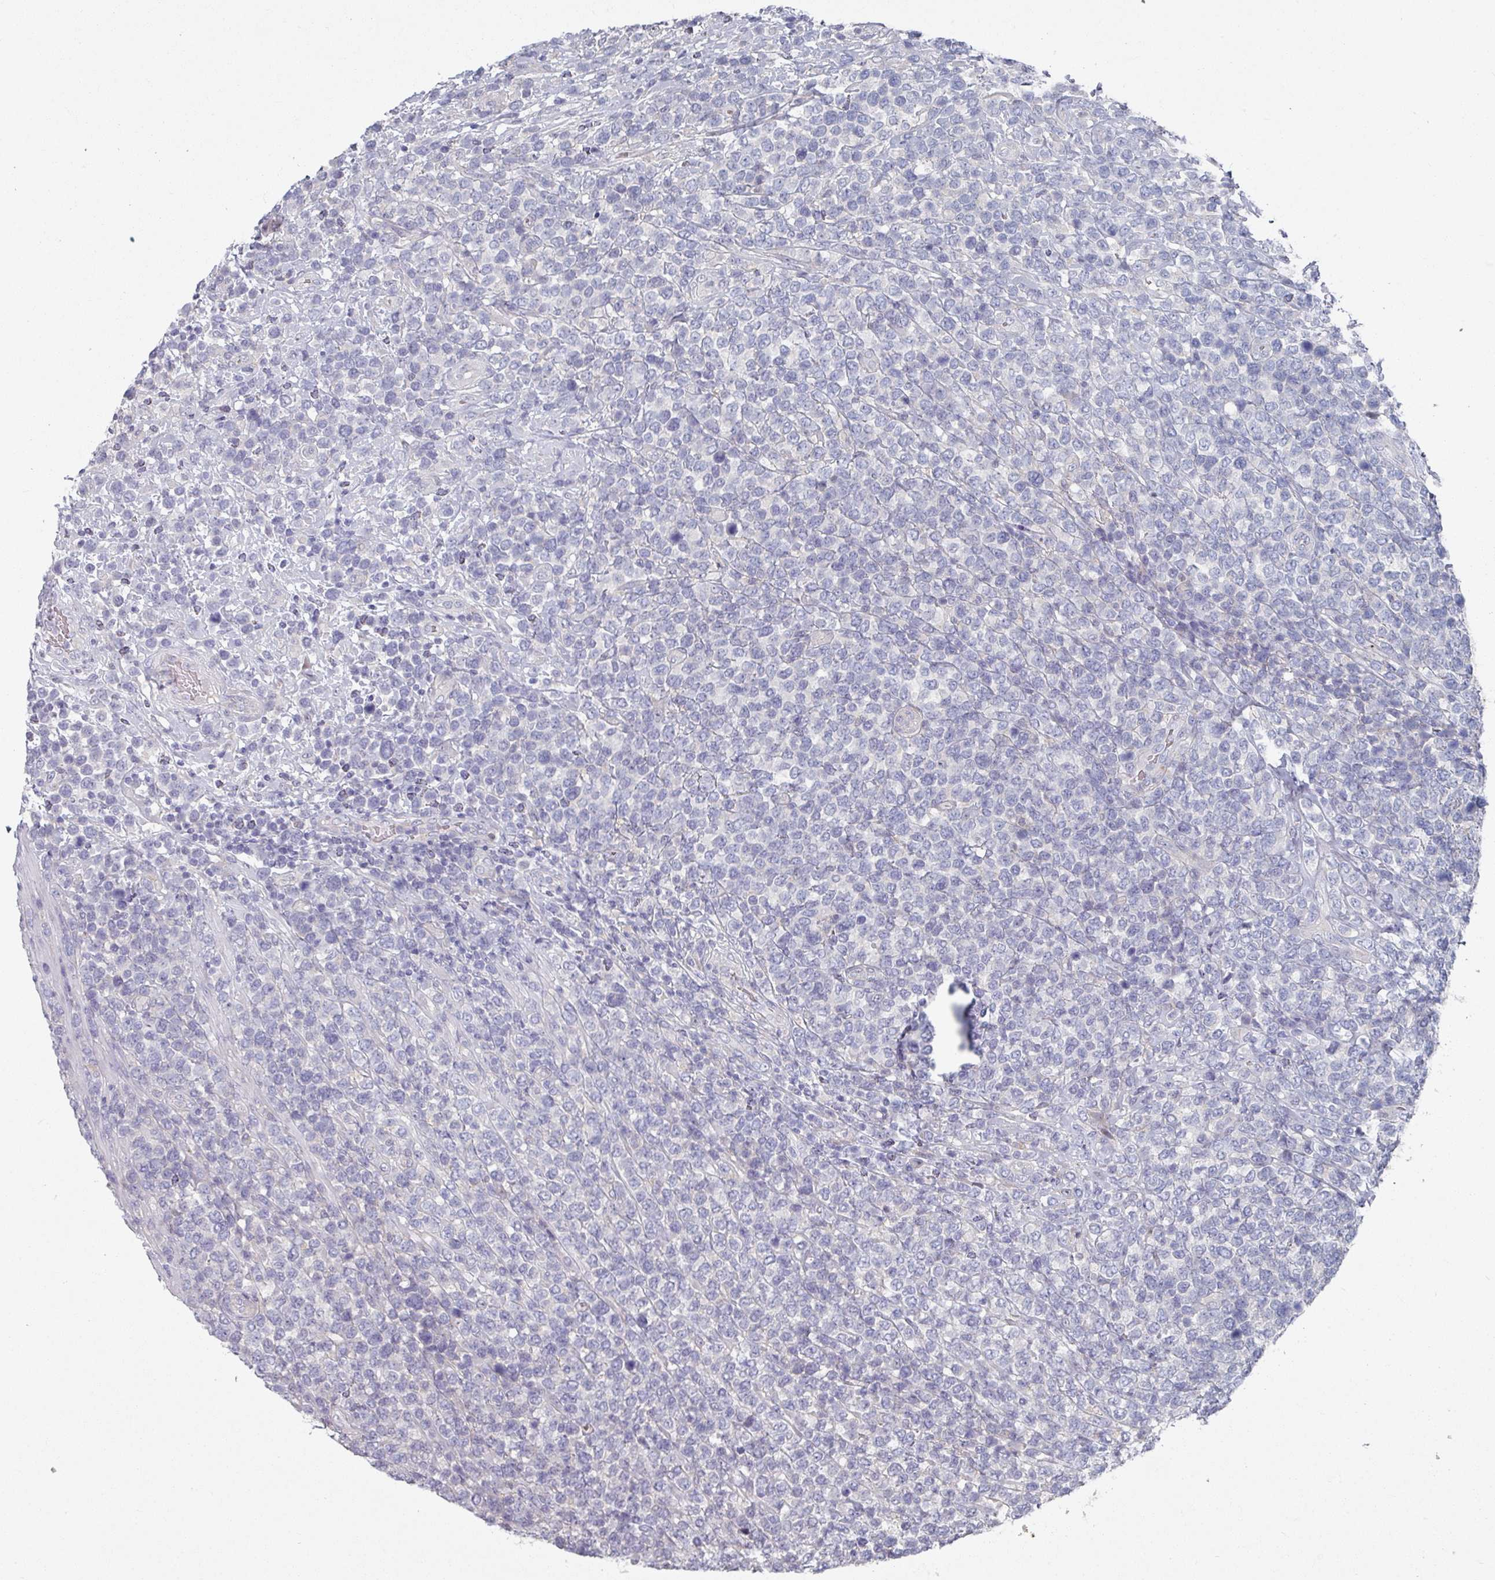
{"staining": {"intensity": "negative", "quantity": "none", "location": "none"}, "tissue": "lymphoma", "cell_type": "Tumor cells", "image_type": "cancer", "snomed": [{"axis": "morphology", "description": "Malignant lymphoma, non-Hodgkin's type, High grade"}, {"axis": "topography", "description": "Soft tissue"}], "caption": "Immunohistochemistry image of high-grade malignant lymphoma, non-Hodgkin's type stained for a protein (brown), which displays no expression in tumor cells.", "gene": "EFL1", "patient": {"sex": "female", "age": 56}}